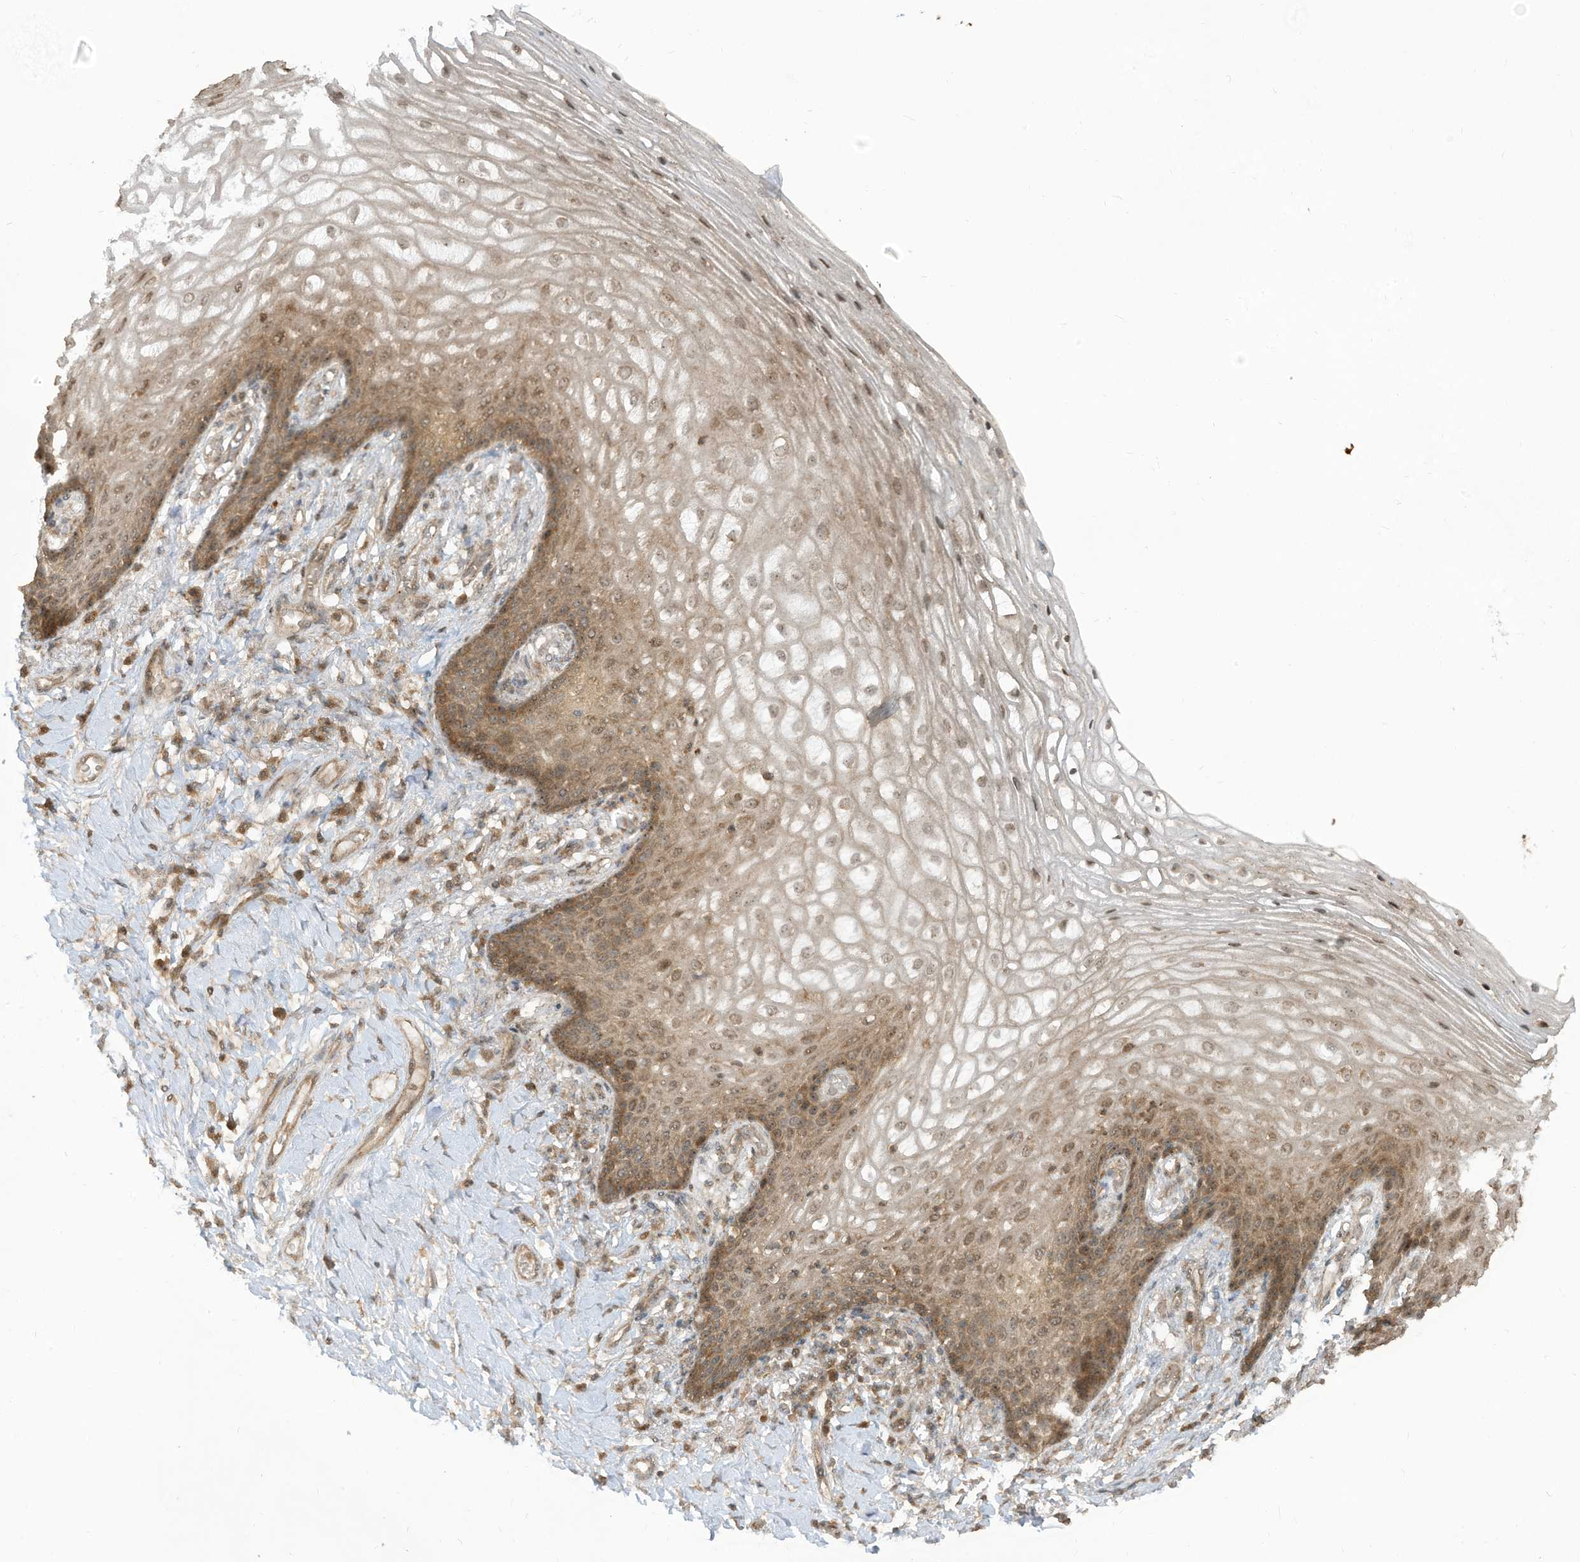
{"staining": {"intensity": "moderate", "quantity": ">75%", "location": "cytoplasmic/membranous,nuclear"}, "tissue": "vagina", "cell_type": "Squamous epithelial cells", "image_type": "normal", "snomed": [{"axis": "morphology", "description": "Normal tissue, NOS"}, {"axis": "topography", "description": "Vagina"}], "caption": "Protein staining of benign vagina shows moderate cytoplasmic/membranous,nuclear expression in approximately >75% of squamous epithelial cells.", "gene": "CARF", "patient": {"sex": "female", "age": 60}}